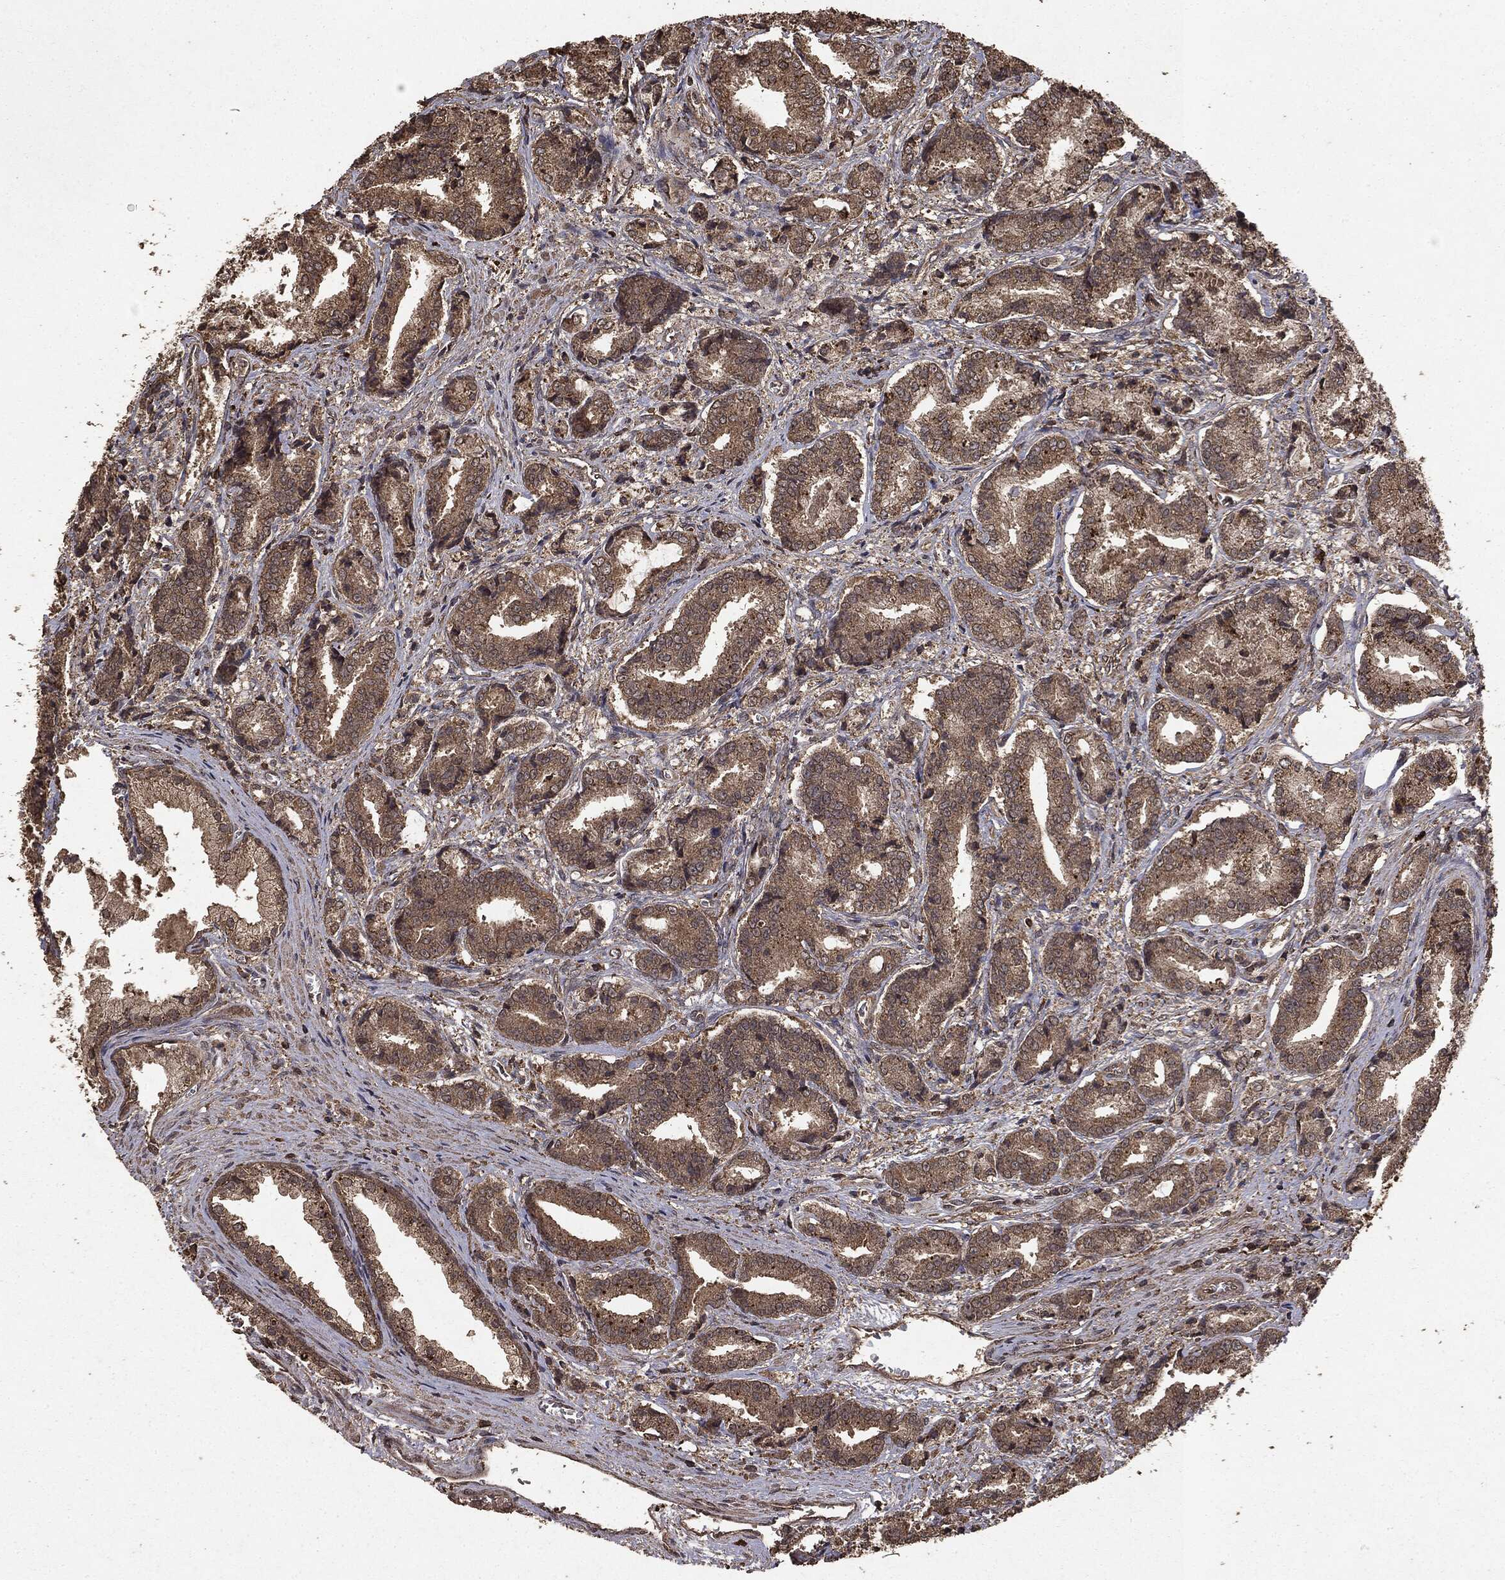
{"staining": {"intensity": "weak", "quantity": "25%-75%", "location": "cytoplasmic/membranous"}, "tissue": "prostate cancer", "cell_type": "Tumor cells", "image_type": "cancer", "snomed": [{"axis": "morphology", "description": "Adenocarcinoma, High grade"}, {"axis": "topography", "description": "Prostate and seminal vesicle, NOS"}], "caption": "A high-resolution histopathology image shows immunohistochemistry (IHC) staining of prostate cancer, which exhibits weak cytoplasmic/membranous staining in approximately 25%-75% of tumor cells.", "gene": "NME1", "patient": {"sex": "male", "age": 61}}